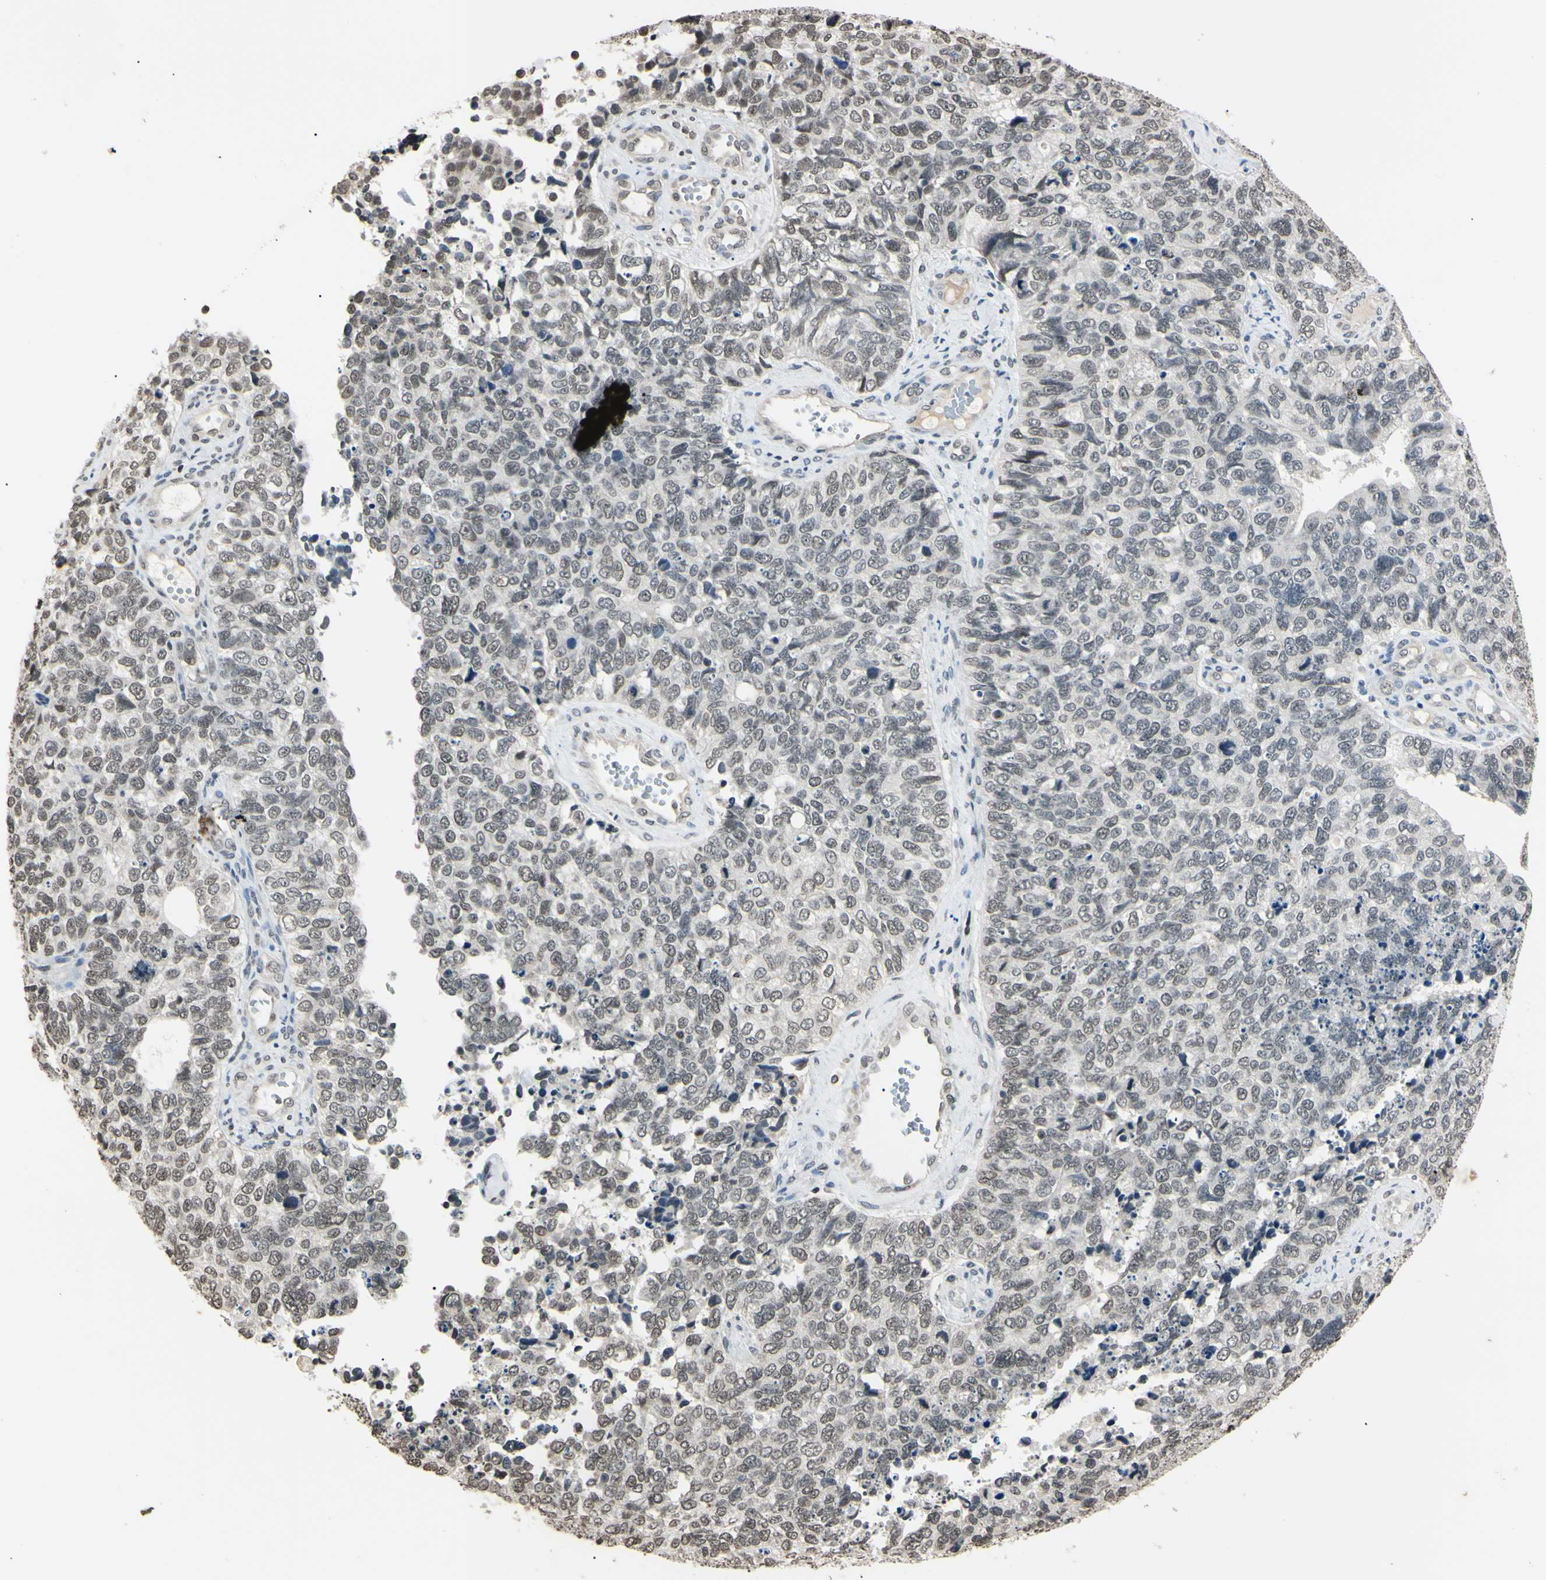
{"staining": {"intensity": "weak", "quantity": "25%-75%", "location": "nuclear"}, "tissue": "cervical cancer", "cell_type": "Tumor cells", "image_type": "cancer", "snomed": [{"axis": "morphology", "description": "Squamous cell carcinoma, NOS"}, {"axis": "topography", "description": "Cervix"}], "caption": "Immunohistochemical staining of human cervical squamous cell carcinoma reveals low levels of weak nuclear expression in about 25%-75% of tumor cells. (IHC, brightfield microscopy, high magnification).", "gene": "CDC45", "patient": {"sex": "female", "age": 63}}